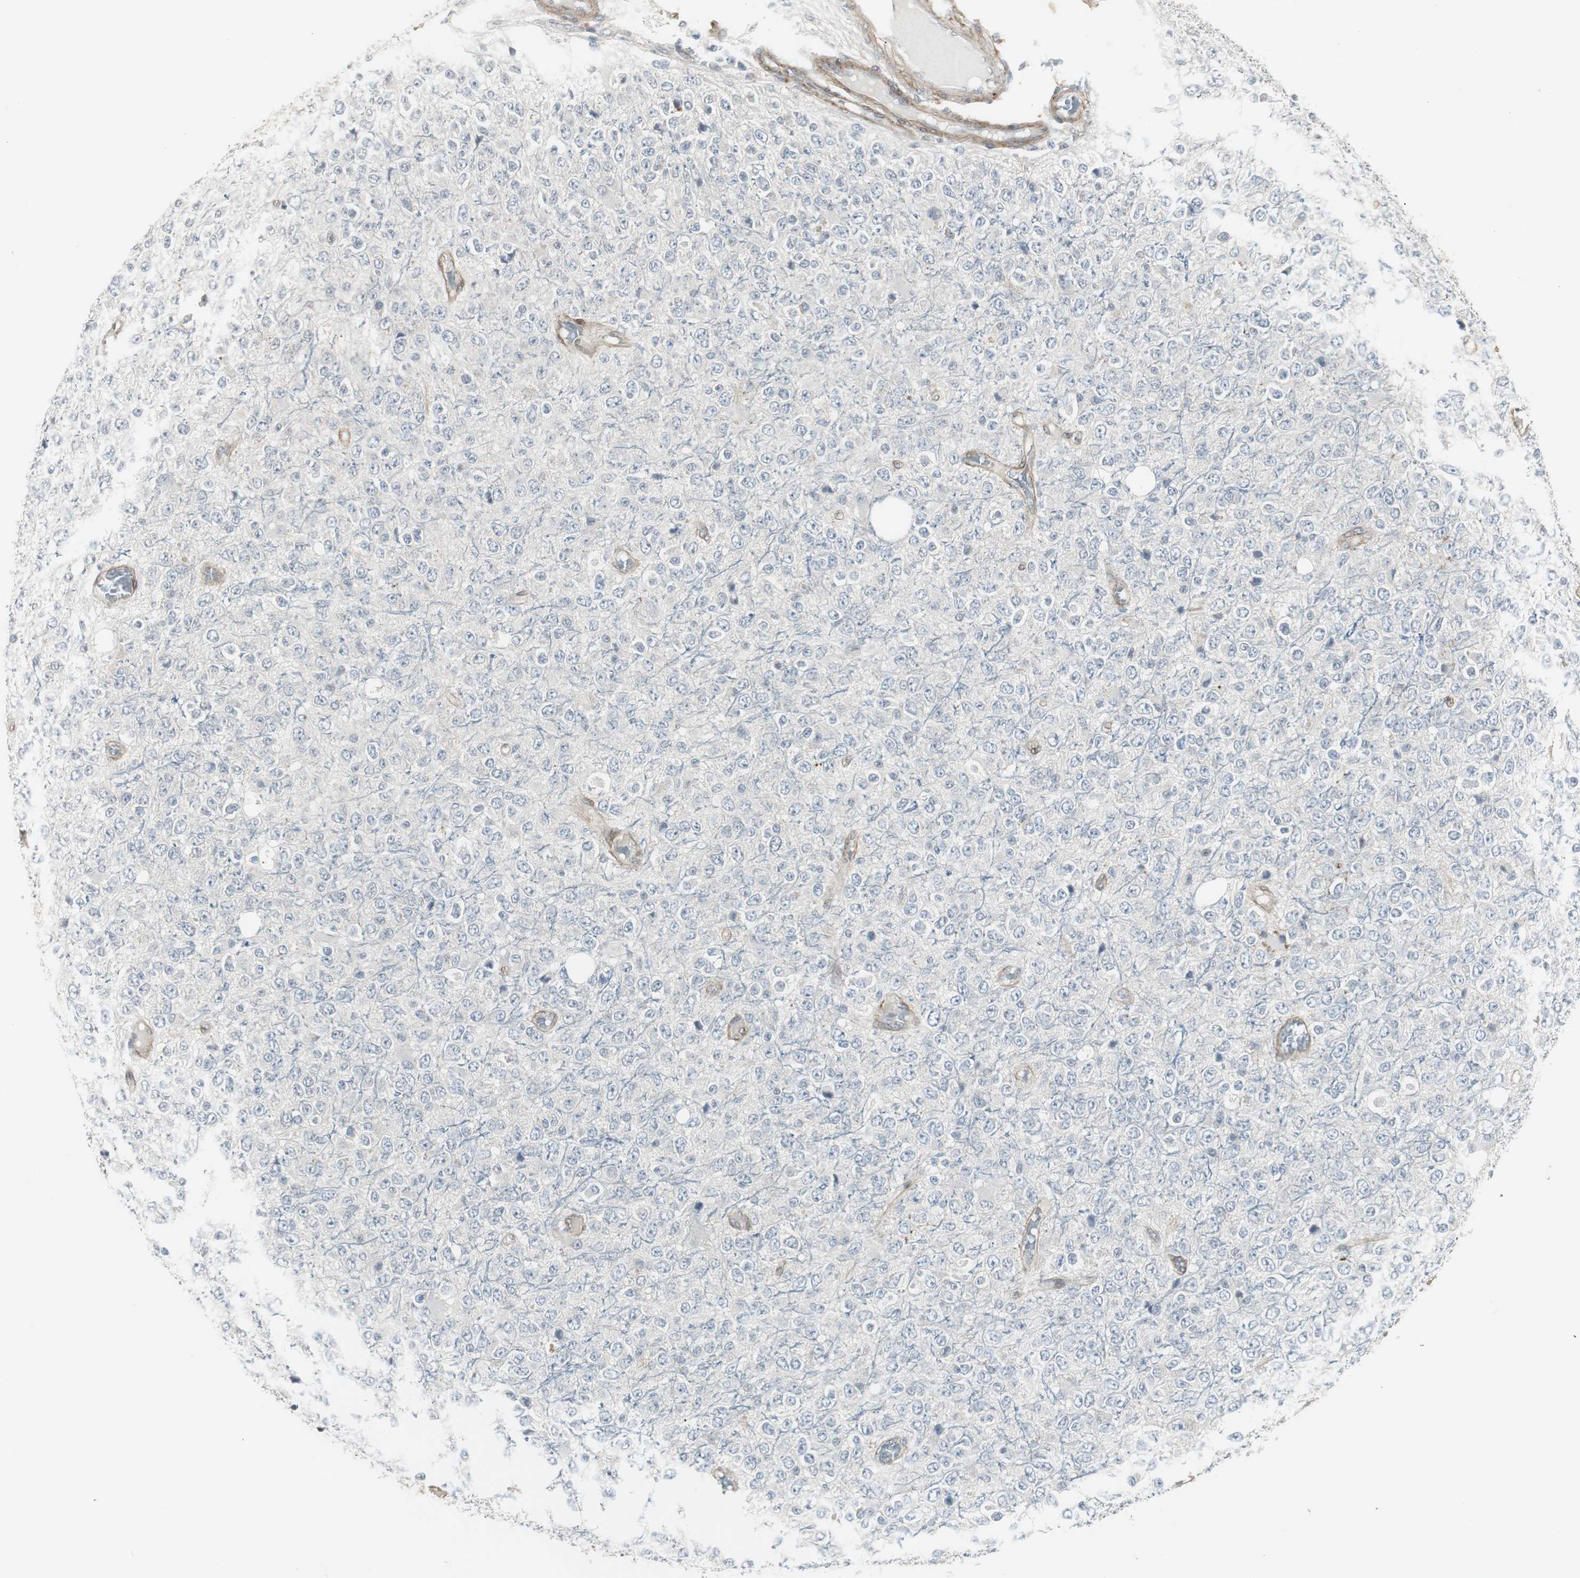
{"staining": {"intensity": "negative", "quantity": "none", "location": "none"}, "tissue": "glioma", "cell_type": "Tumor cells", "image_type": "cancer", "snomed": [{"axis": "morphology", "description": "Glioma, malignant, High grade"}, {"axis": "topography", "description": "pancreas cauda"}], "caption": "There is no significant expression in tumor cells of malignant glioma (high-grade).", "gene": "SCYL3", "patient": {"sex": "male", "age": 60}}